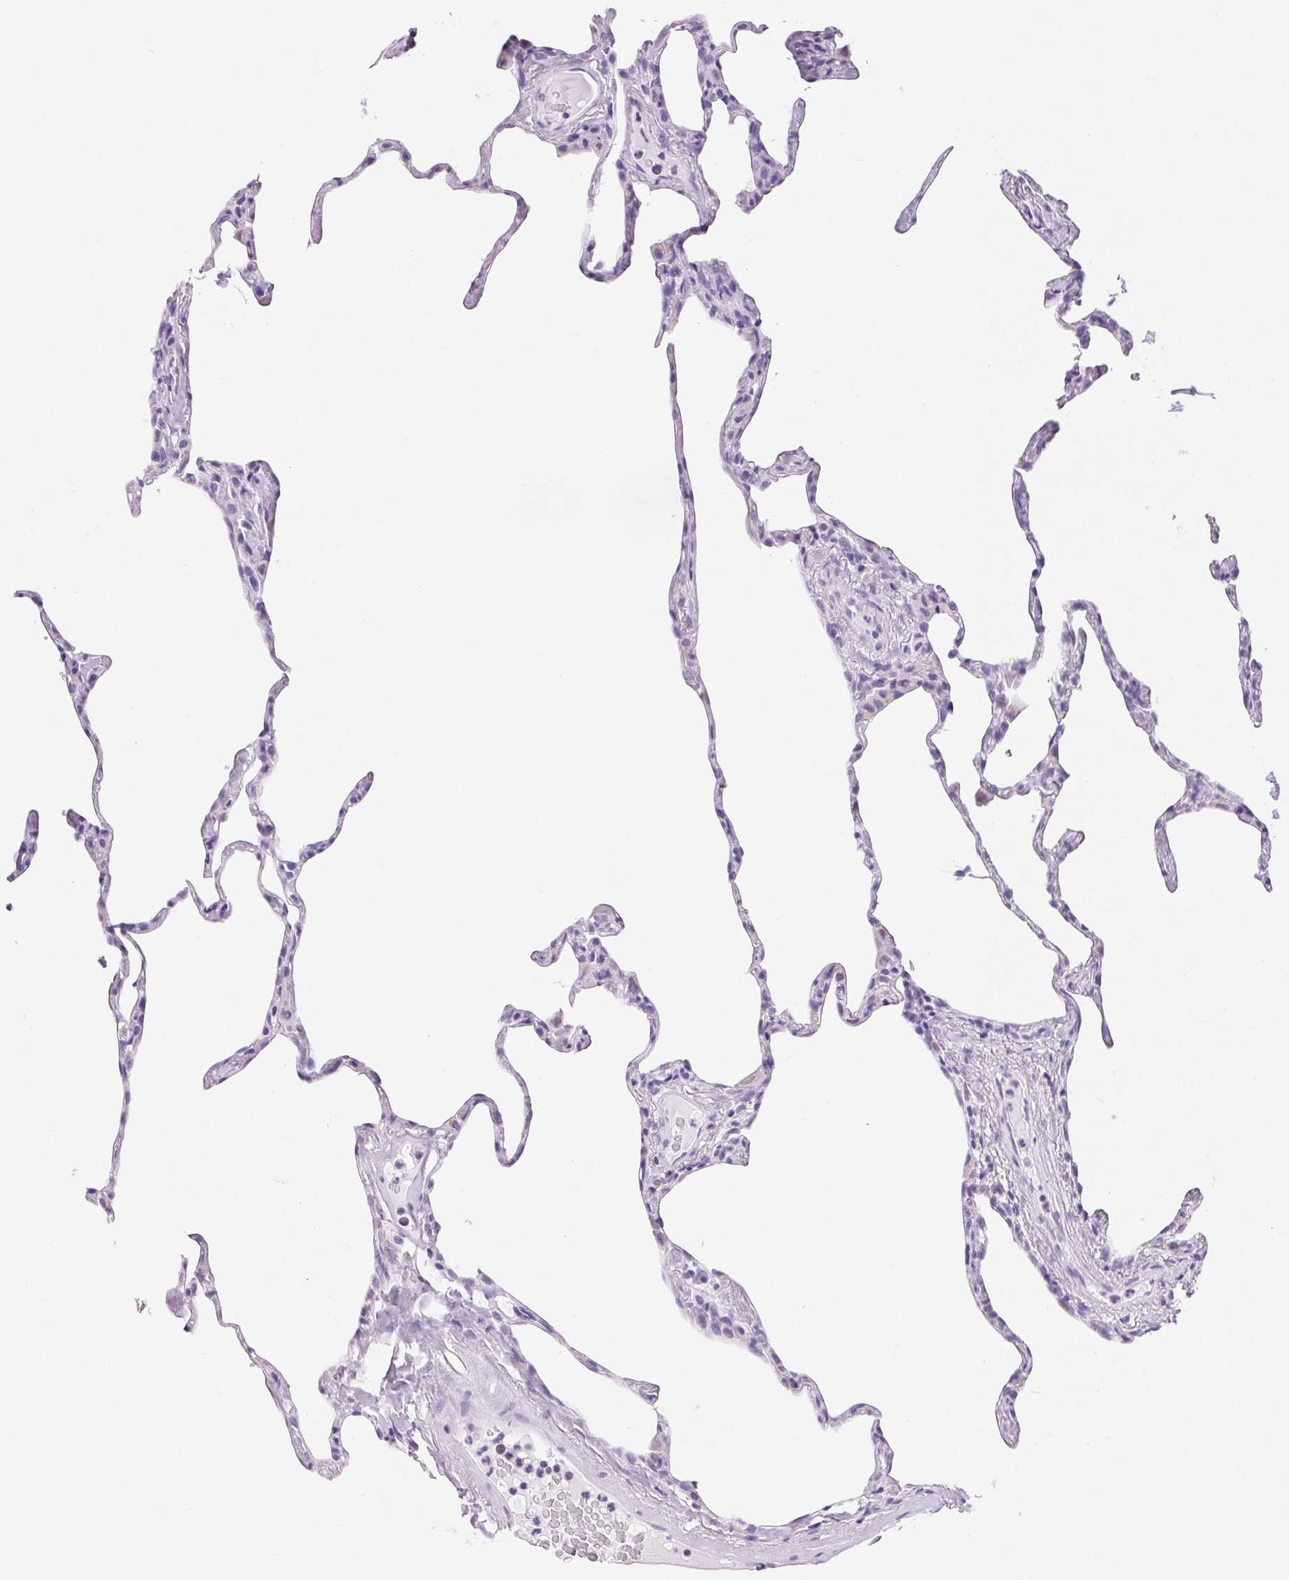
{"staining": {"intensity": "negative", "quantity": "none", "location": "none"}, "tissue": "lung", "cell_type": "Alveolar cells", "image_type": "normal", "snomed": [{"axis": "morphology", "description": "Normal tissue, NOS"}, {"axis": "topography", "description": "Lung"}], "caption": "This photomicrograph is of unremarkable lung stained with immunohistochemistry to label a protein in brown with the nuclei are counter-stained blue. There is no positivity in alveolar cells. (DAB (3,3'-diaminobenzidine) IHC visualized using brightfield microscopy, high magnification).", "gene": "SERPINB3", "patient": {"sex": "male", "age": 65}}